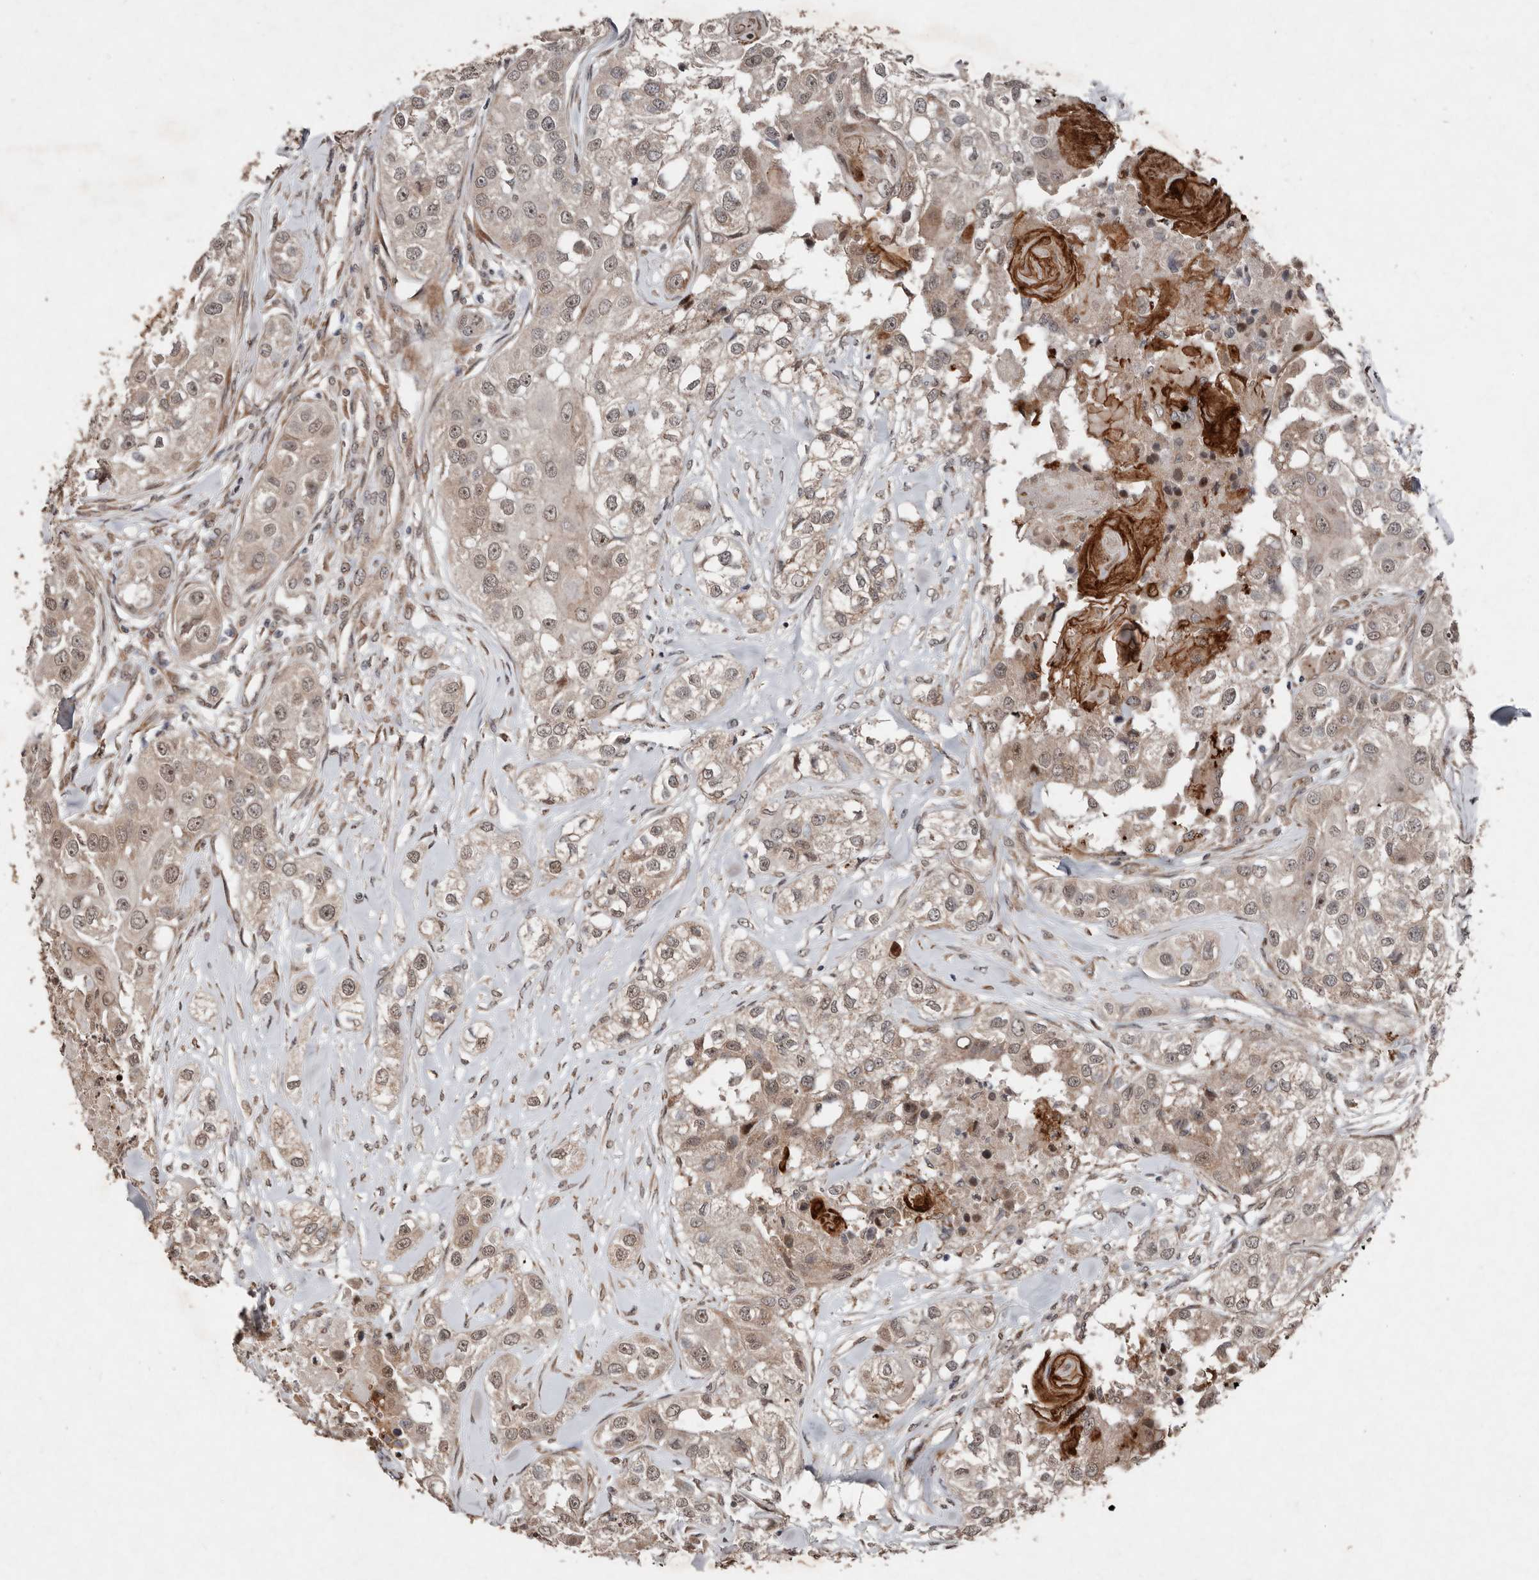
{"staining": {"intensity": "weak", "quantity": ">75%", "location": "cytoplasmic/membranous,nuclear"}, "tissue": "head and neck cancer", "cell_type": "Tumor cells", "image_type": "cancer", "snomed": [{"axis": "morphology", "description": "Normal tissue, NOS"}, {"axis": "morphology", "description": "Squamous cell carcinoma, NOS"}, {"axis": "topography", "description": "Skeletal muscle"}, {"axis": "topography", "description": "Head-Neck"}], "caption": "An image of human head and neck cancer stained for a protein exhibits weak cytoplasmic/membranous and nuclear brown staining in tumor cells.", "gene": "DIP2C", "patient": {"sex": "male", "age": 51}}